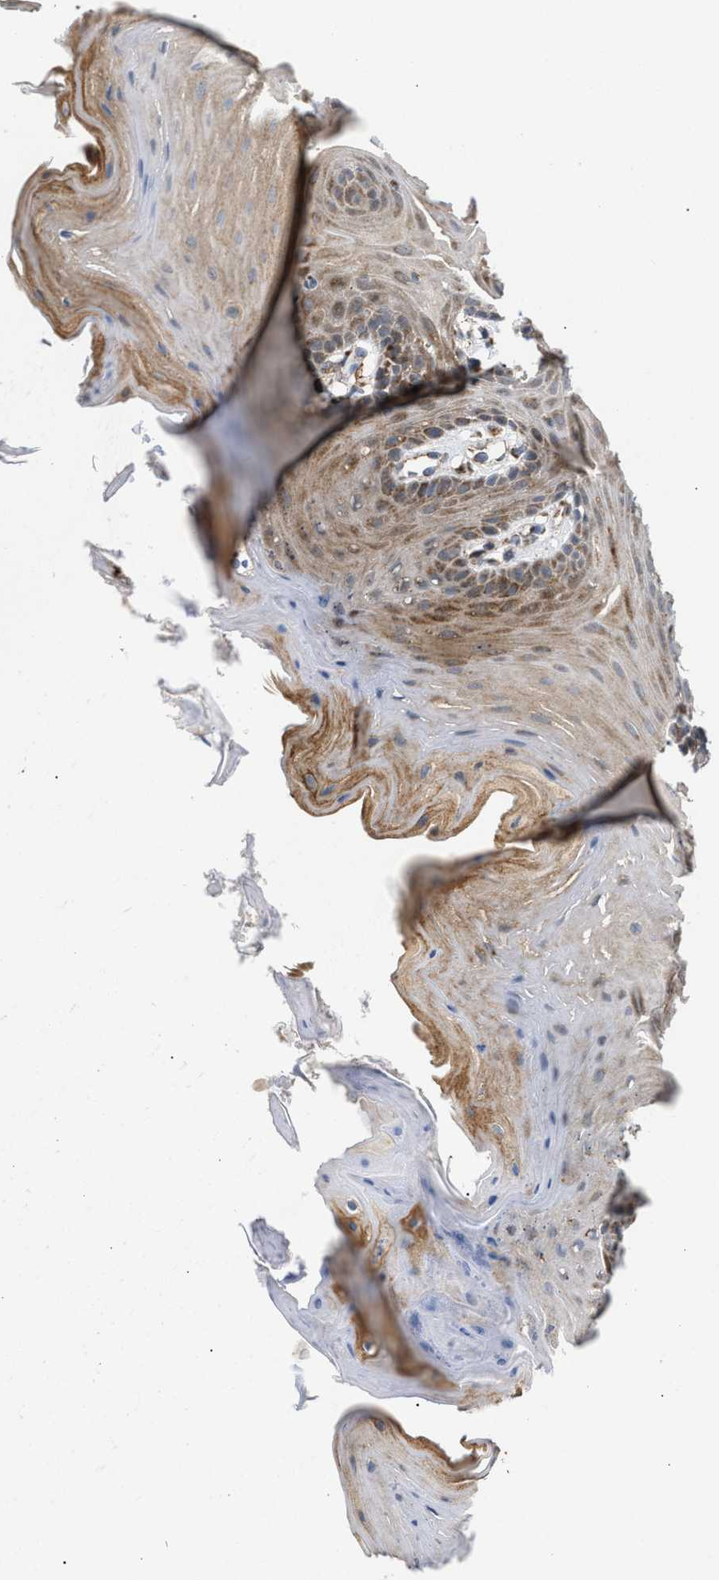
{"staining": {"intensity": "moderate", "quantity": "25%-75%", "location": "cytoplasmic/membranous"}, "tissue": "oral mucosa", "cell_type": "Squamous epithelial cells", "image_type": "normal", "snomed": [{"axis": "morphology", "description": "Normal tissue, NOS"}, {"axis": "morphology", "description": "Squamous cell carcinoma, NOS"}, {"axis": "topography", "description": "Oral tissue"}, {"axis": "topography", "description": "Head-Neck"}], "caption": "Immunohistochemistry (IHC) (DAB (3,3'-diaminobenzidine)) staining of normal oral mucosa reveals moderate cytoplasmic/membranous protein positivity in approximately 25%-75% of squamous epithelial cells.", "gene": "TACO1", "patient": {"sex": "male", "age": 71}}